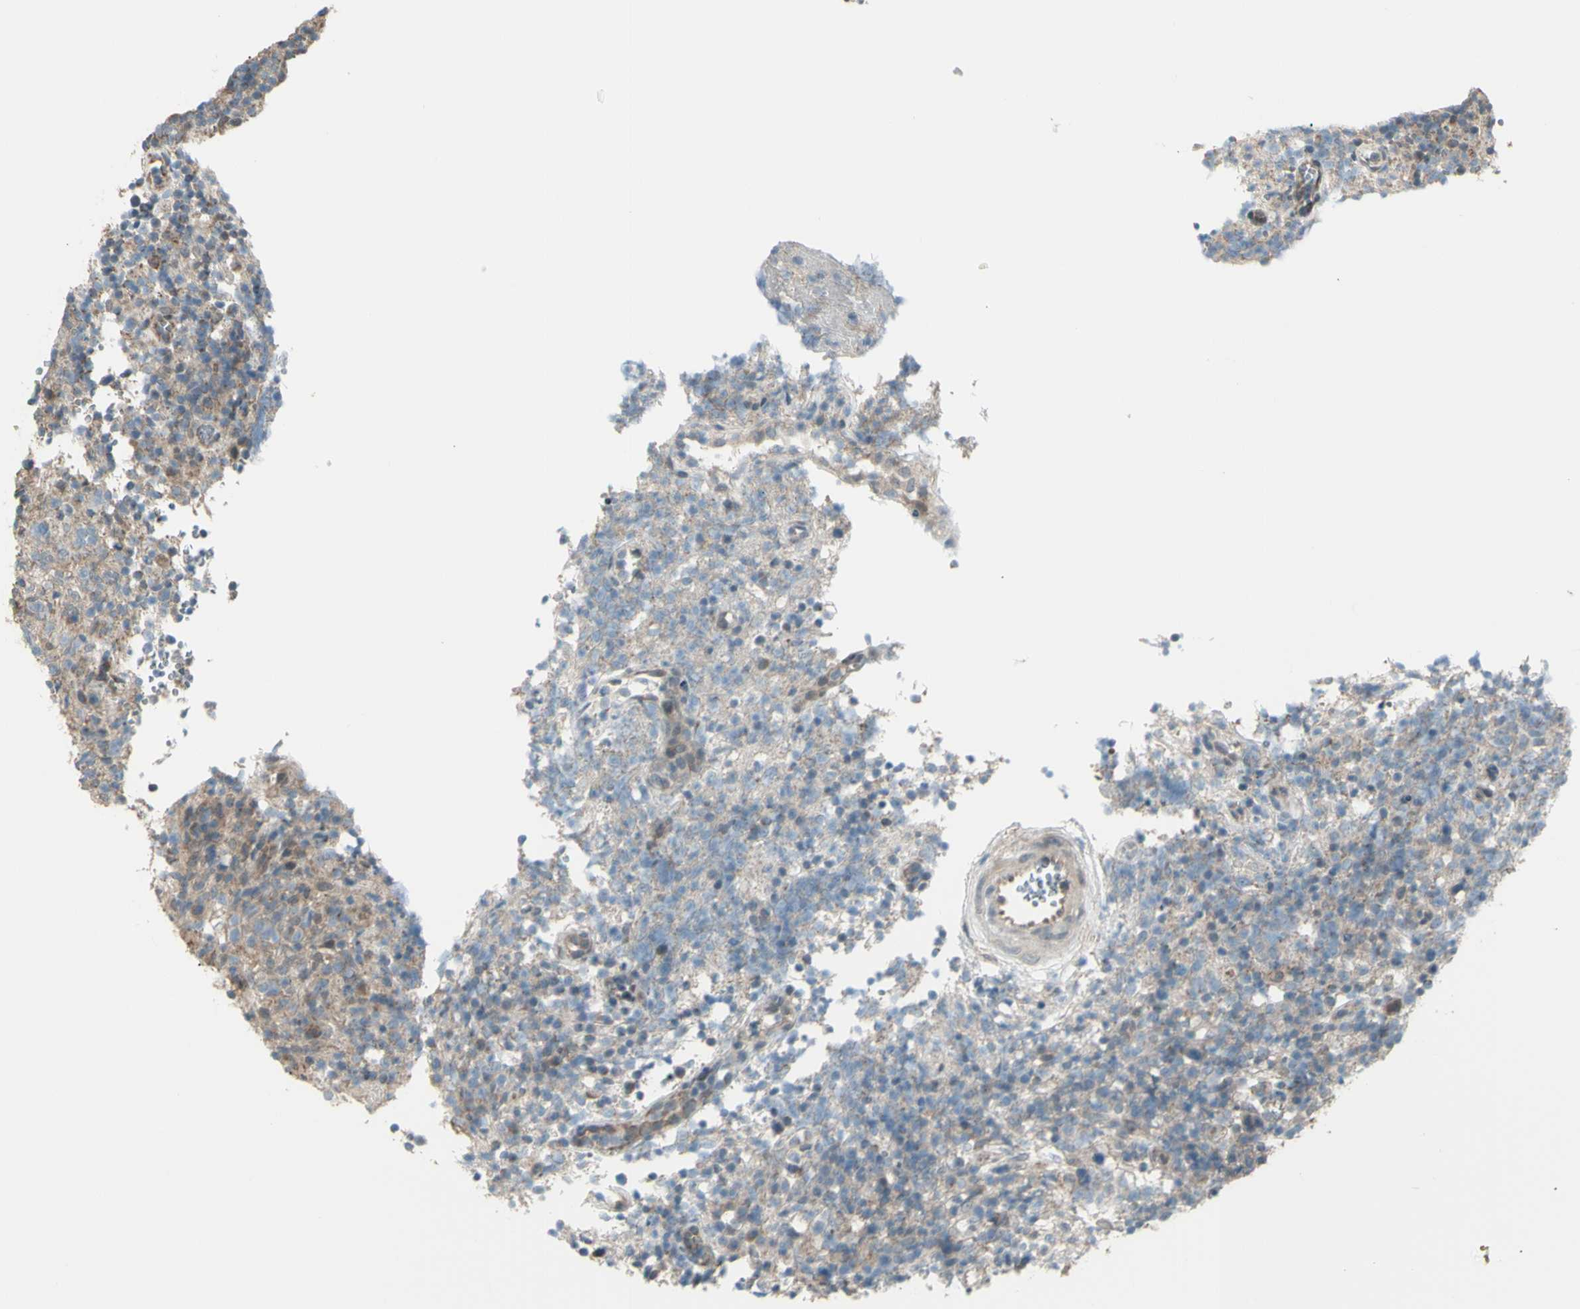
{"staining": {"intensity": "weak", "quantity": "25%-75%", "location": "cytoplasmic/membranous"}, "tissue": "lymphoma", "cell_type": "Tumor cells", "image_type": "cancer", "snomed": [{"axis": "morphology", "description": "Malignant lymphoma, non-Hodgkin's type, High grade"}, {"axis": "topography", "description": "Lymph node"}], "caption": "High-magnification brightfield microscopy of high-grade malignant lymphoma, non-Hodgkin's type stained with DAB (brown) and counterstained with hematoxylin (blue). tumor cells exhibit weak cytoplasmic/membranous positivity is present in approximately25%-75% of cells.", "gene": "NAXD", "patient": {"sex": "female", "age": 76}}